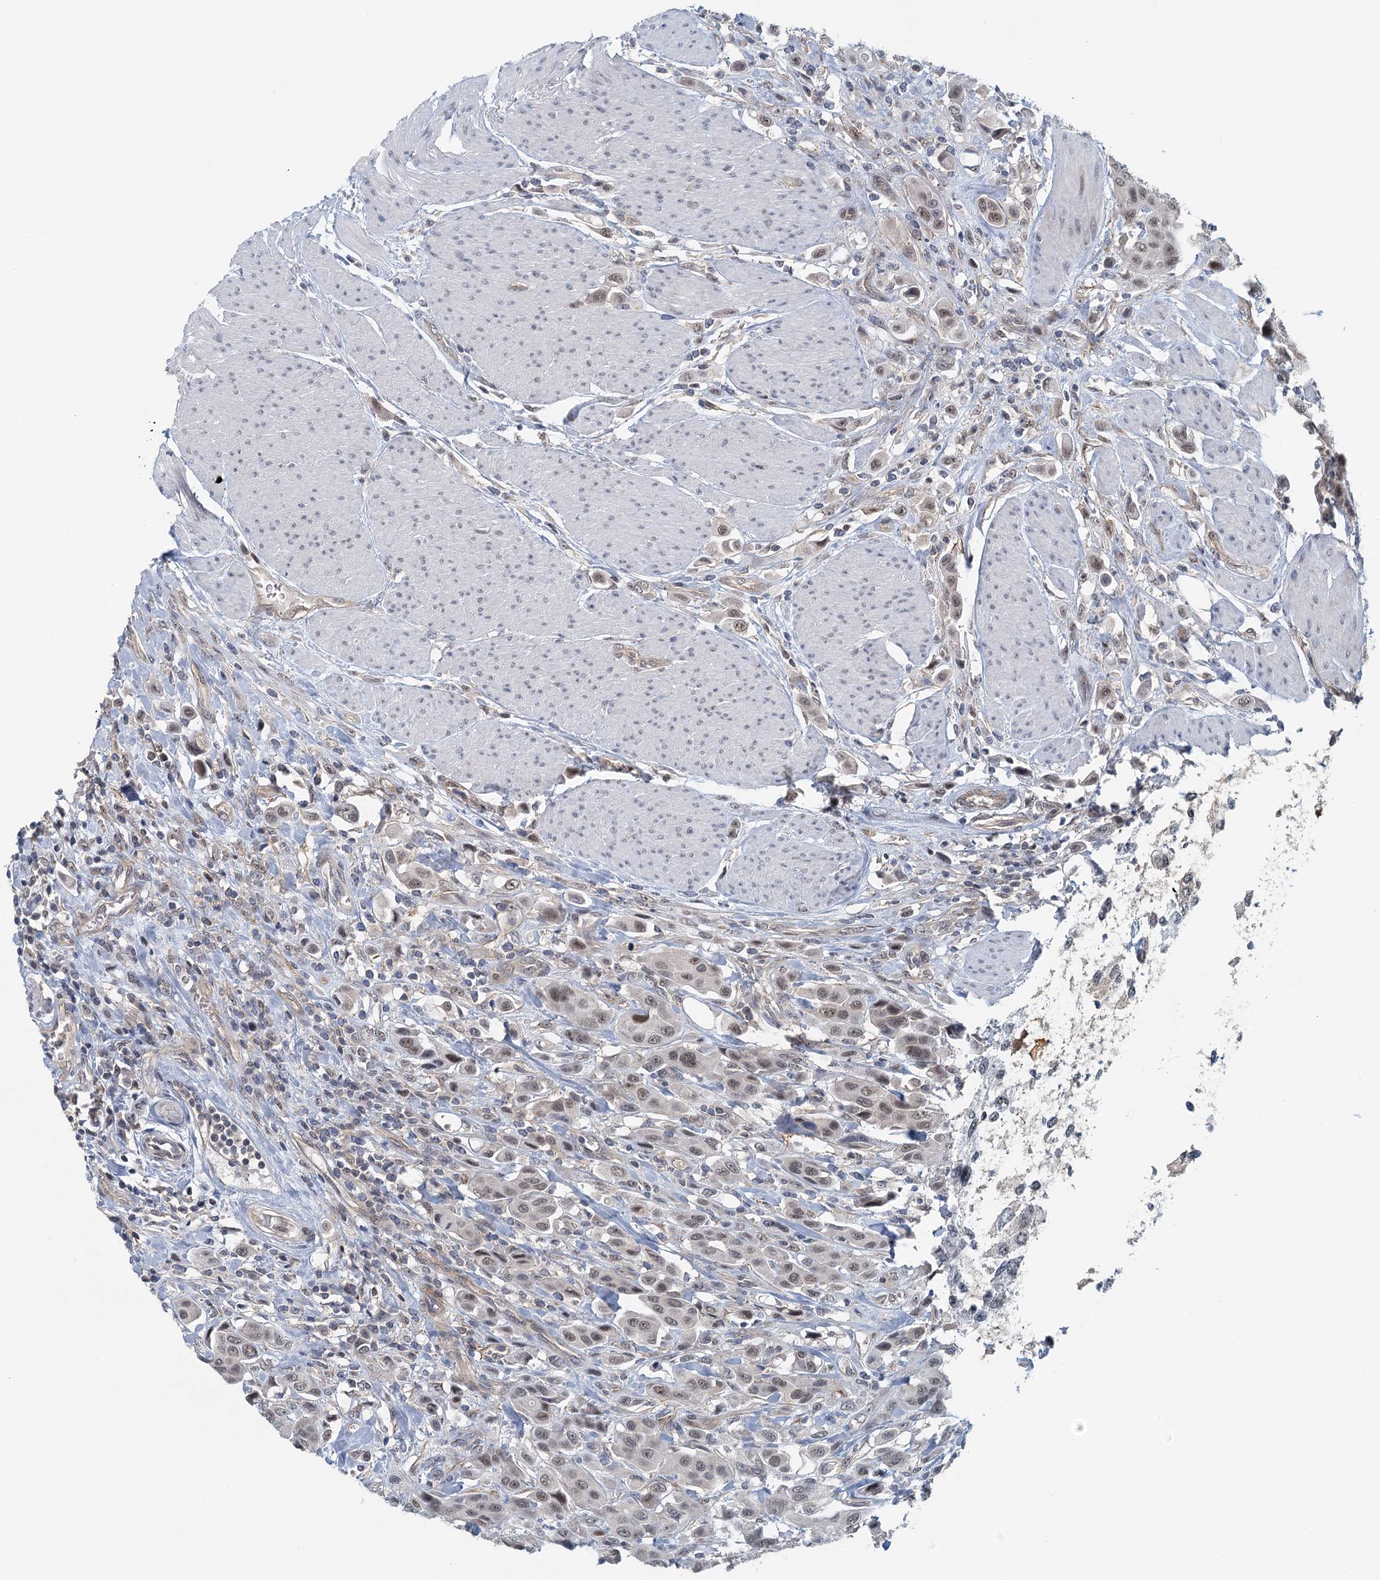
{"staining": {"intensity": "weak", "quantity": ">75%", "location": "nuclear"}, "tissue": "urothelial cancer", "cell_type": "Tumor cells", "image_type": "cancer", "snomed": [{"axis": "morphology", "description": "Urothelial carcinoma, High grade"}, {"axis": "topography", "description": "Urinary bladder"}], "caption": "Urothelial carcinoma (high-grade) stained with a brown dye displays weak nuclear positive staining in approximately >75% of tumor cells.", "gene": "TAS2R42", "patient": {"sex": "male", "age": 50}}